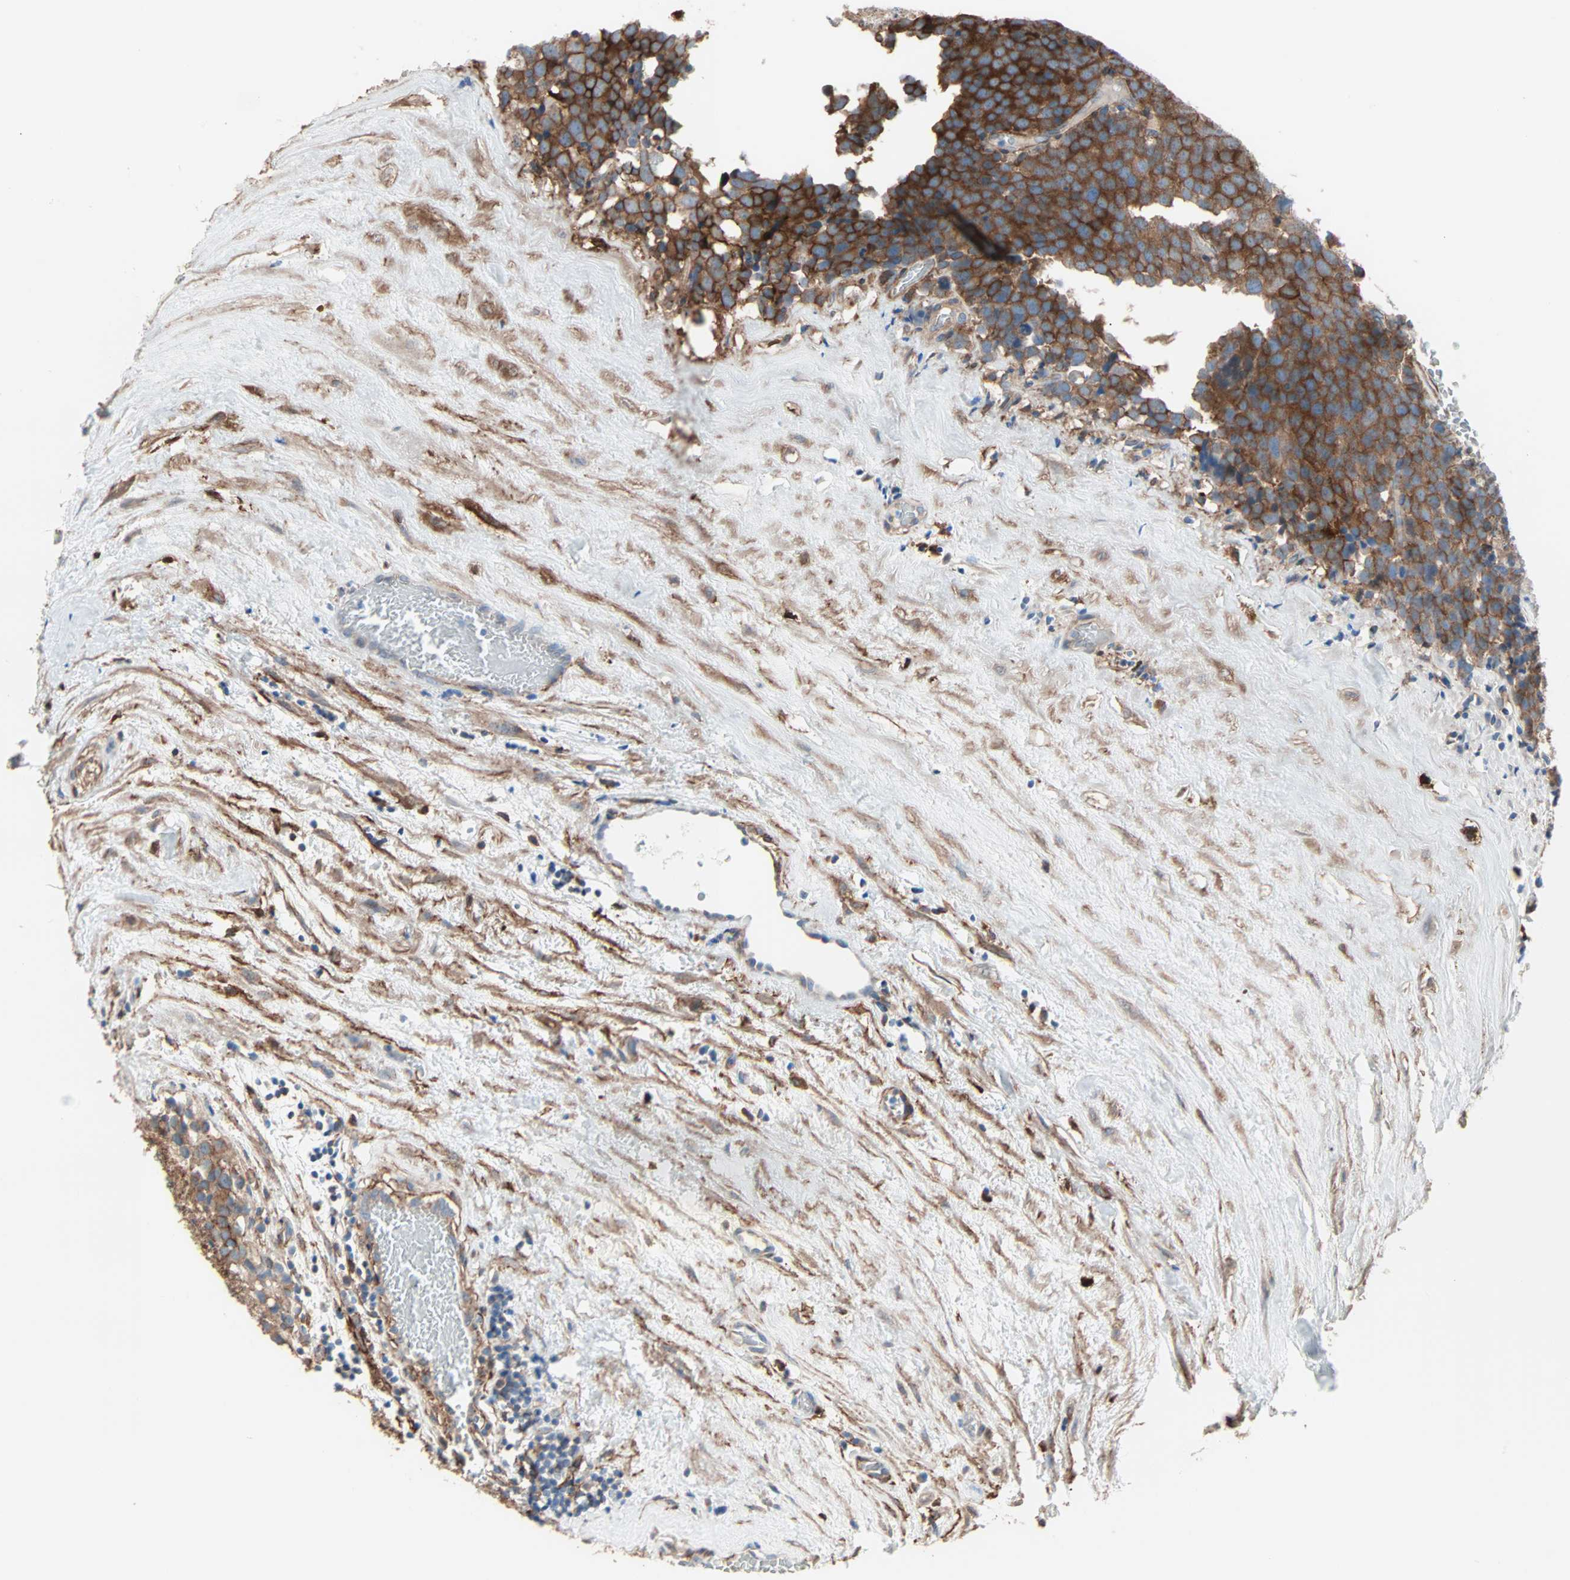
{"staining": {"intensity": "strong", "quantity": ">75%", "location": "cytoplasmic/membranous"}, "tissue": "testis cancer", "cell_type": "Tumor cells", "image_type": "cancer", "snomed": [{"axis": "morphology", "description": "Seminoma, NOS"}, {"axis": "topography", "description": "Testis"}], "caption": "DAB immunohistochemical staining of human testis seminoma displays strong cytoplasmic/membranous protein expression in approximately >75% of tumor cells.", "gene": "EPB41L2", "patient": {"sex": "male", "age": 71}}